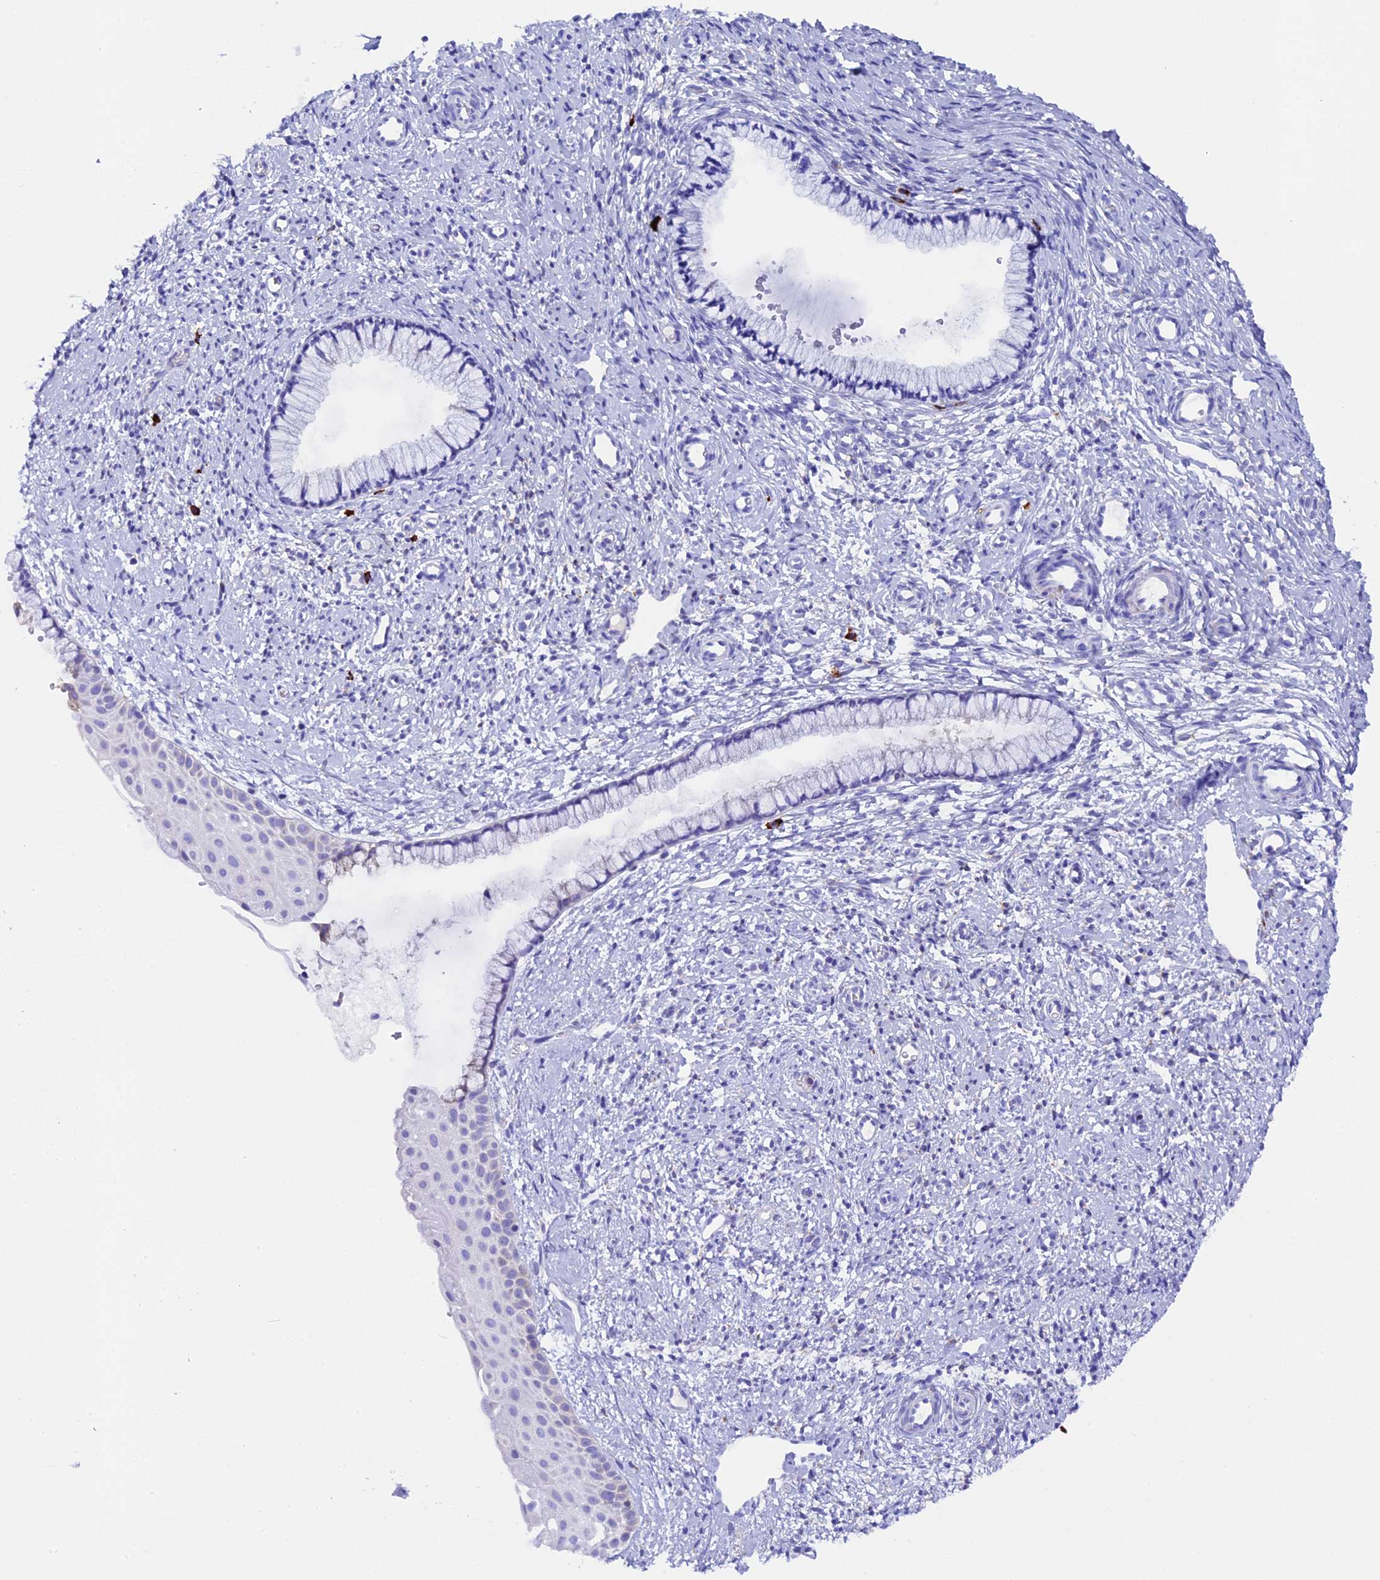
{"staining": {"intensity": "negative", "quantity": "none", "location": "none"}, "tissue": "cervix", "cell_type": "Glandular cells", "image_type": "normal", "snomed": [{"axis": "morphology", "description": "Normal tissue, NOS"}, {"axis": "topography", "description": "Cervix"}], "caption": "Immunohistochemistry photomicrograph of unremarkable cervix stained for a protein (brown), which displays no expression in glandular cells.", "gene": "FKBP11", "patient": {"sex": "female", "age": 57}}